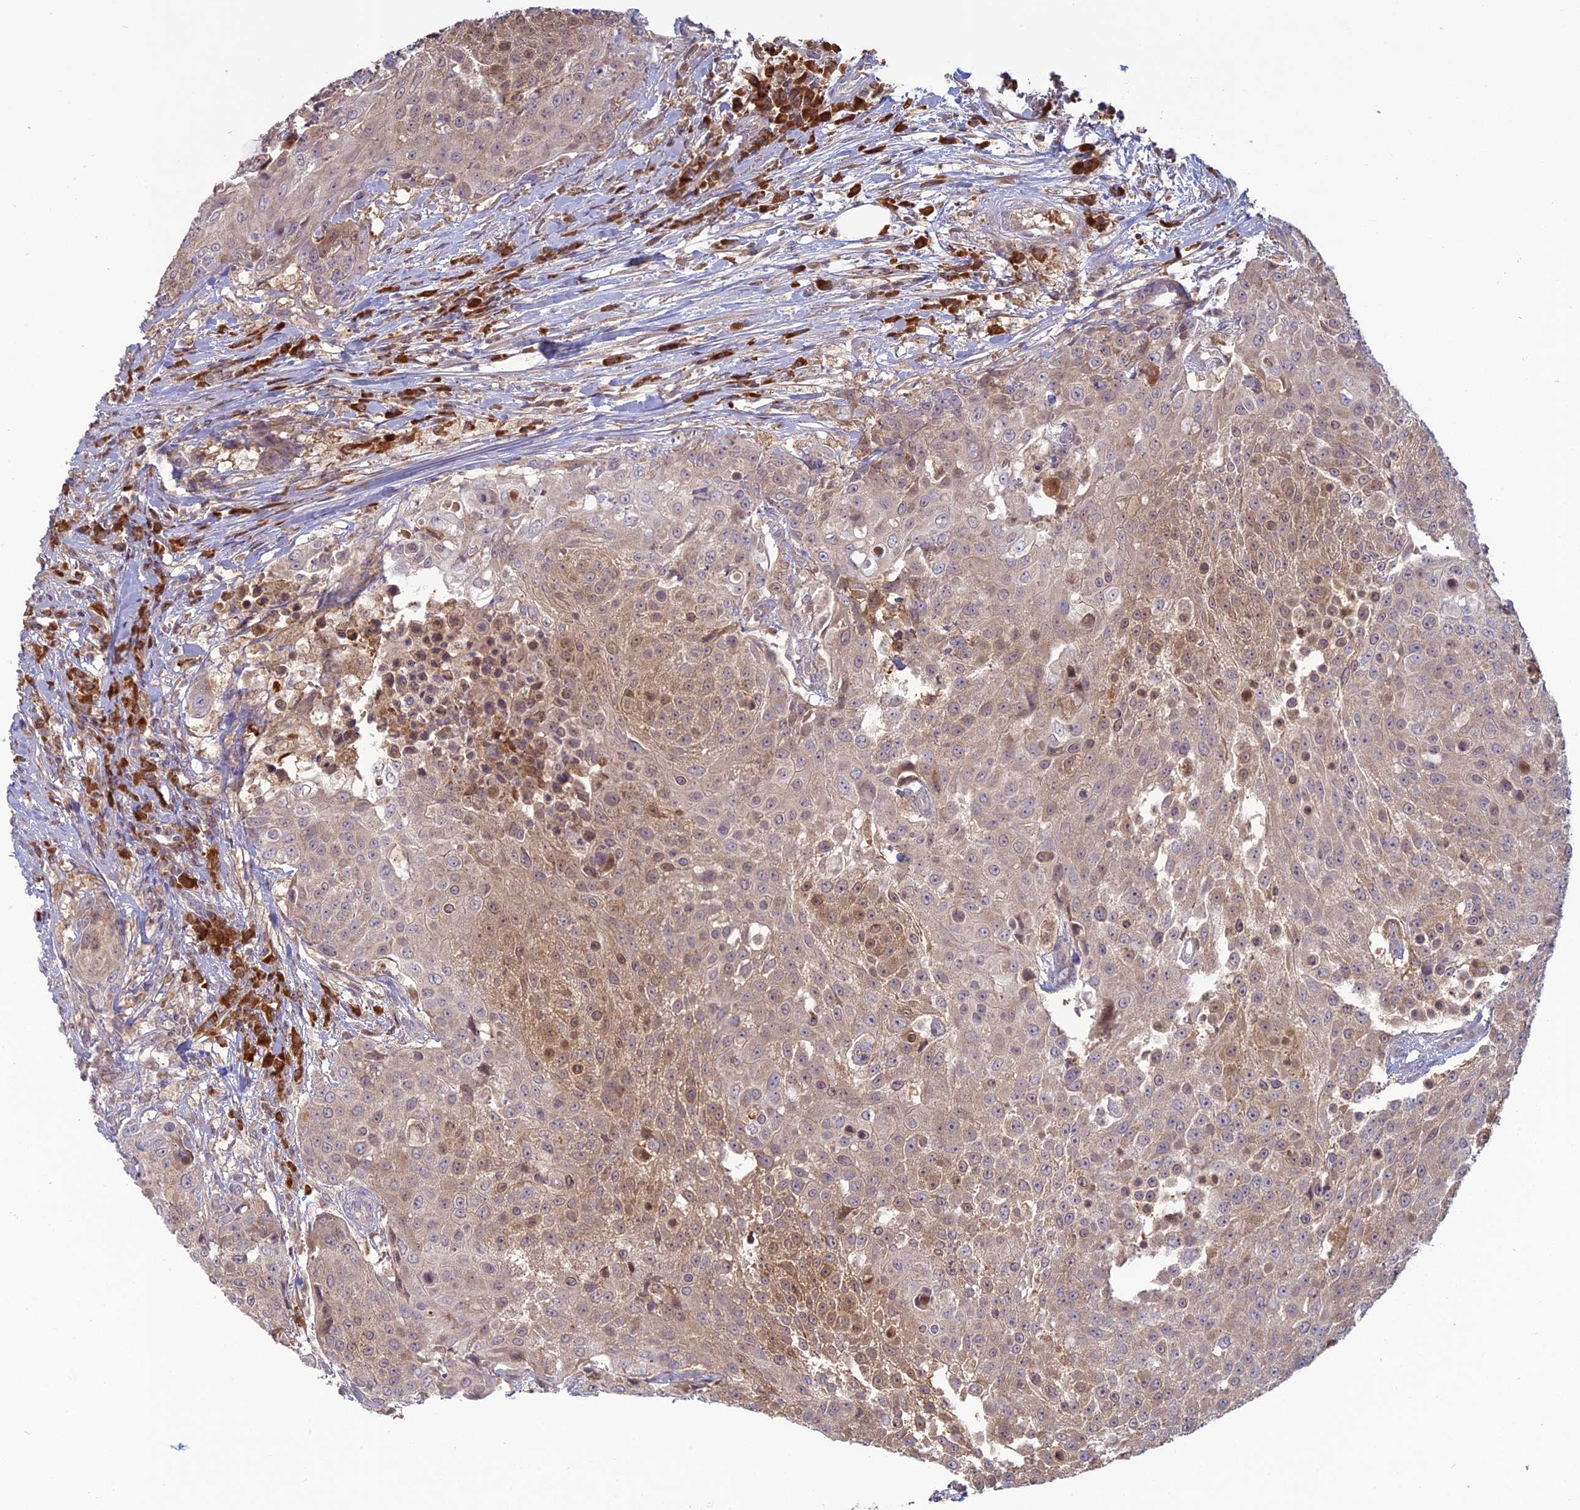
{"staining": {"intensity": "moderate", "quantity": ">75%", "location": "cytoplasmic/membranous"}, "tissue": "urothelial cancer", "cell_type": "Tumor cells", "image_type": "cancer", "snomed": [{"axis": "morphology", "description": "Urothelial carcinoma, High grade"}, {"axis": "topography", "description": "Urinary bladder"}], "caption": "Protein analysis of urothelial carcinoma (high-grade) tissue exhibits moderate cytoplasmic/membranous positivity in approximately >75% of tumor cells. (DAB = brown stain, brightfield microscopy at high magnification).", "gene": "TMEM208", "patient": {"sex": "female", "age": 63}}